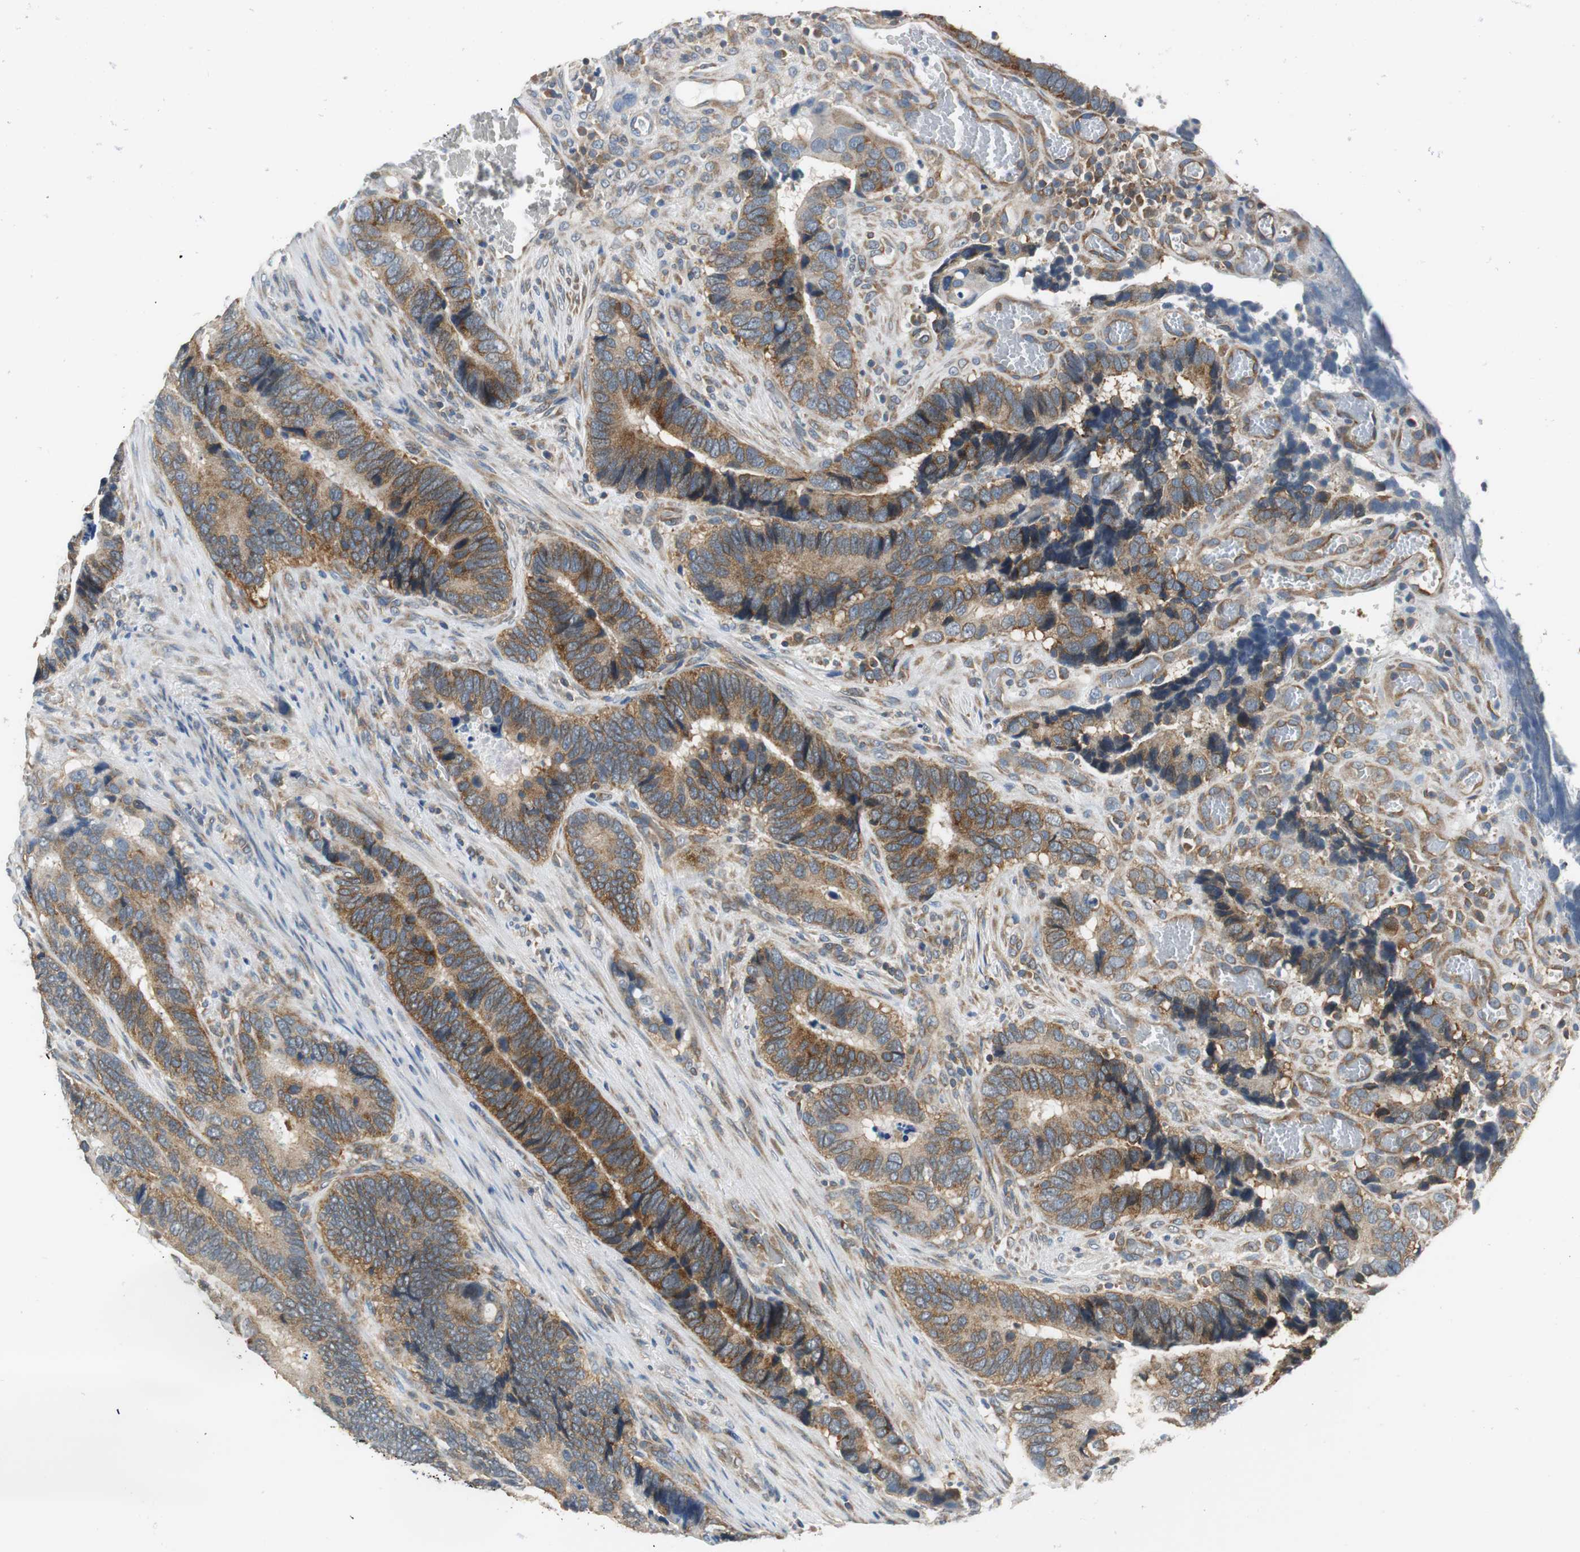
{"staining": {"intensity": "moderate", "quantity": ">75%", "location": "cytoplasmic/membranous"}, "tissue": "colorectal cancer", "cell_type": "Tumor cells", "image_type": "cancer", "snomed": [{"axis": "morphology", "description": "Adenocarcinoma, NOS"}, {"axis": "topography", "description": "Colon"}], "caption": "Colorectal cancer stained with DAB immunohistochemistry demonstrates medium levels of moderate cytoplasmic/membranous positivity in approximately >75% of tumor cells.", "gene": "CNOT3", "patient": {"sex": "male", "age": 72}}